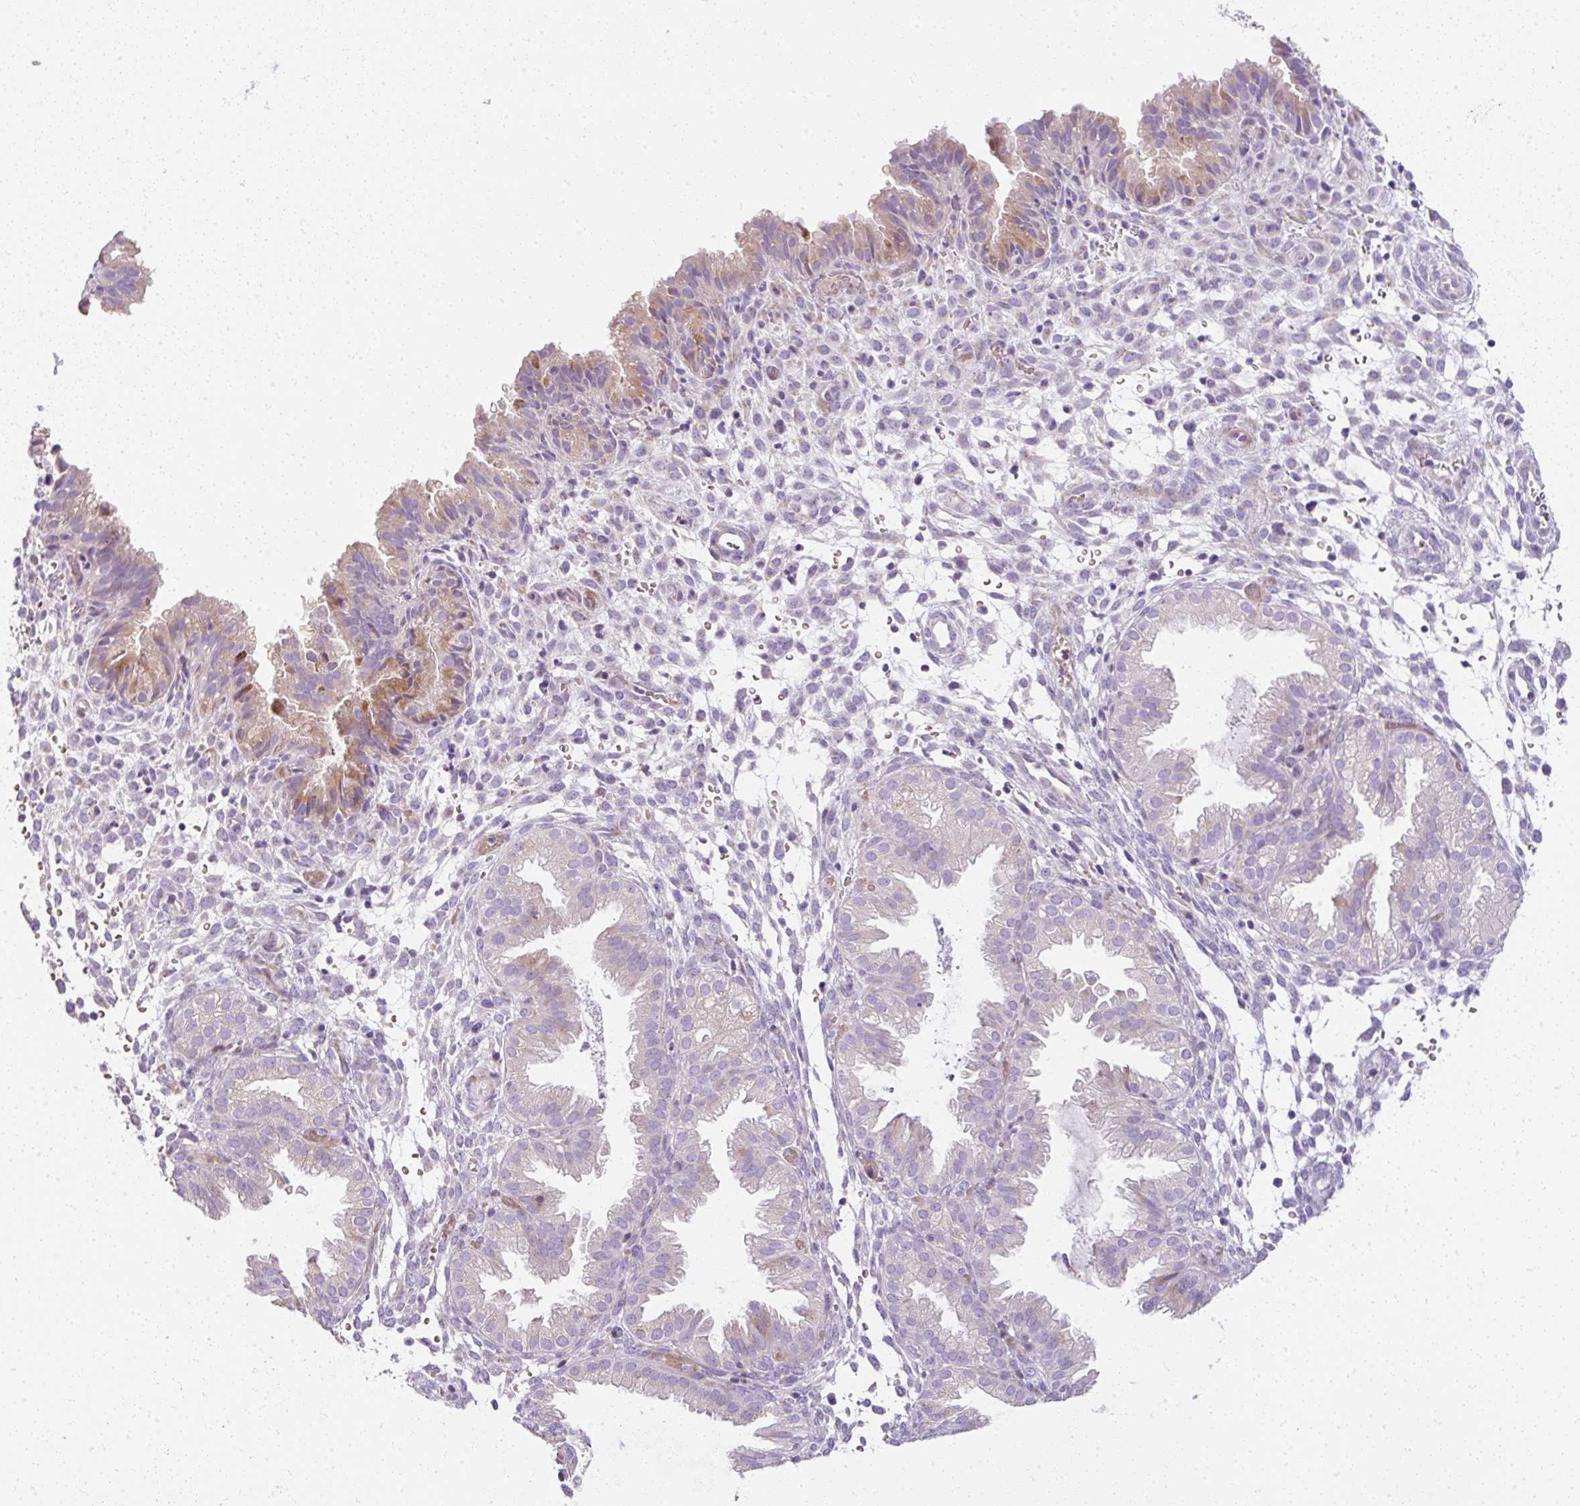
{"staining": {"intensity": "weak", "quantity": "<25%", "location": "cytoplasmic/membranous"}, "tissue": "endometrium", "cell_type": "Cells in endometrial stroma", "image_type": "normal", "snomed": [{"axis": "morphology", "description": "Normal tissue, NOS"}, {"axis": "topography", "description": "Endometrium"}], "caption": "IHC of normal human endometrium exhibits no positivity in cells in endometrial stroma.", "gene": "DTX4", "patient": {"sex": "female", "age": 33}}